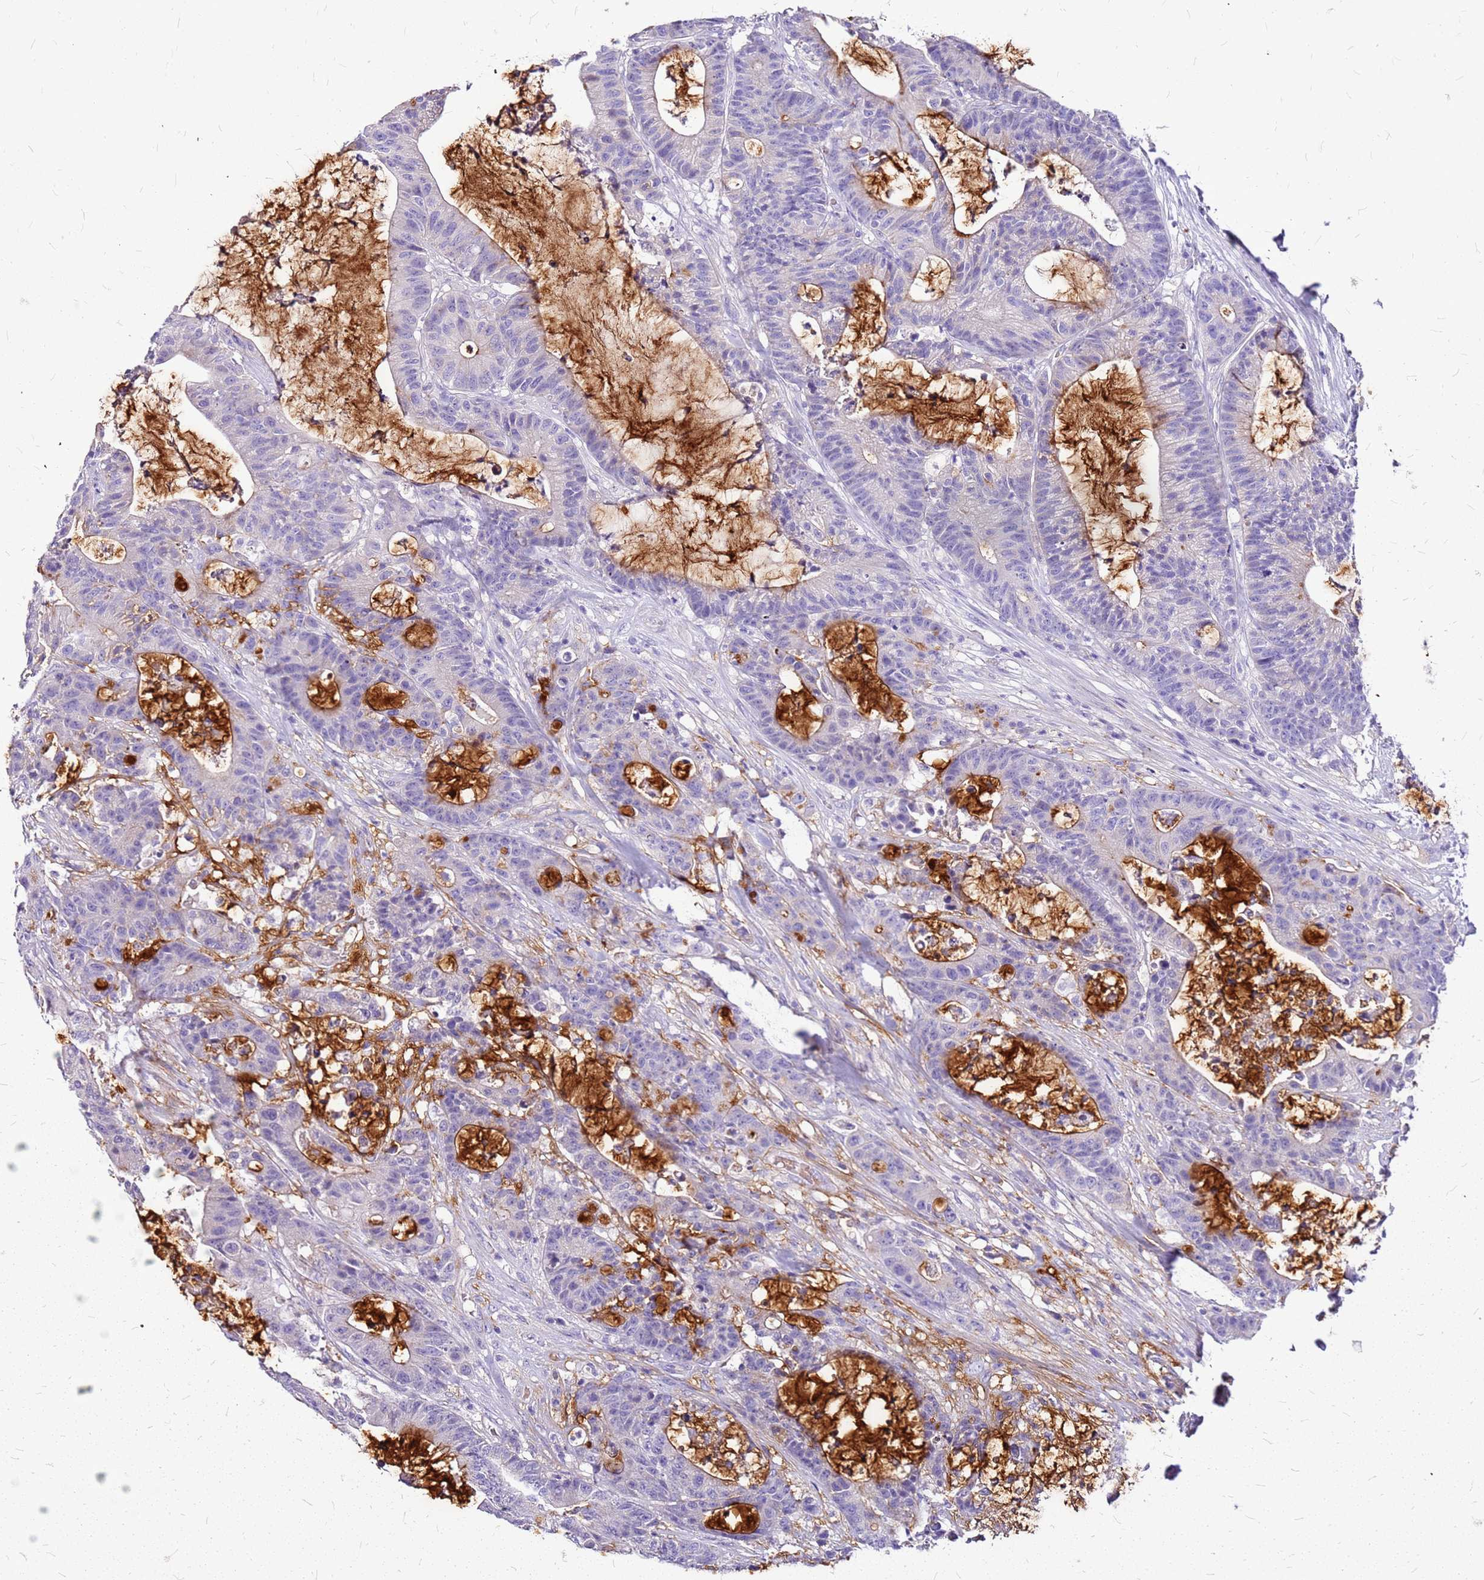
{"staining": {"intensity": "negative", "quantity": "none", "location": "none"}, "tissue": "colorectal cancer", "cell_type": "Tumor cells", "image_type": "cancer", "snomed": [{"axis": "morphology", "description": "Adenocarcinoma, NOS"}, {"axis": "topography", "description": "Colon"}], "caption": "There is no significant positivity in tumor cells of adenocarcinoma (colorectal).", "gene": "DCDC2B", "patient": {"sex": "female", "age": 84}}